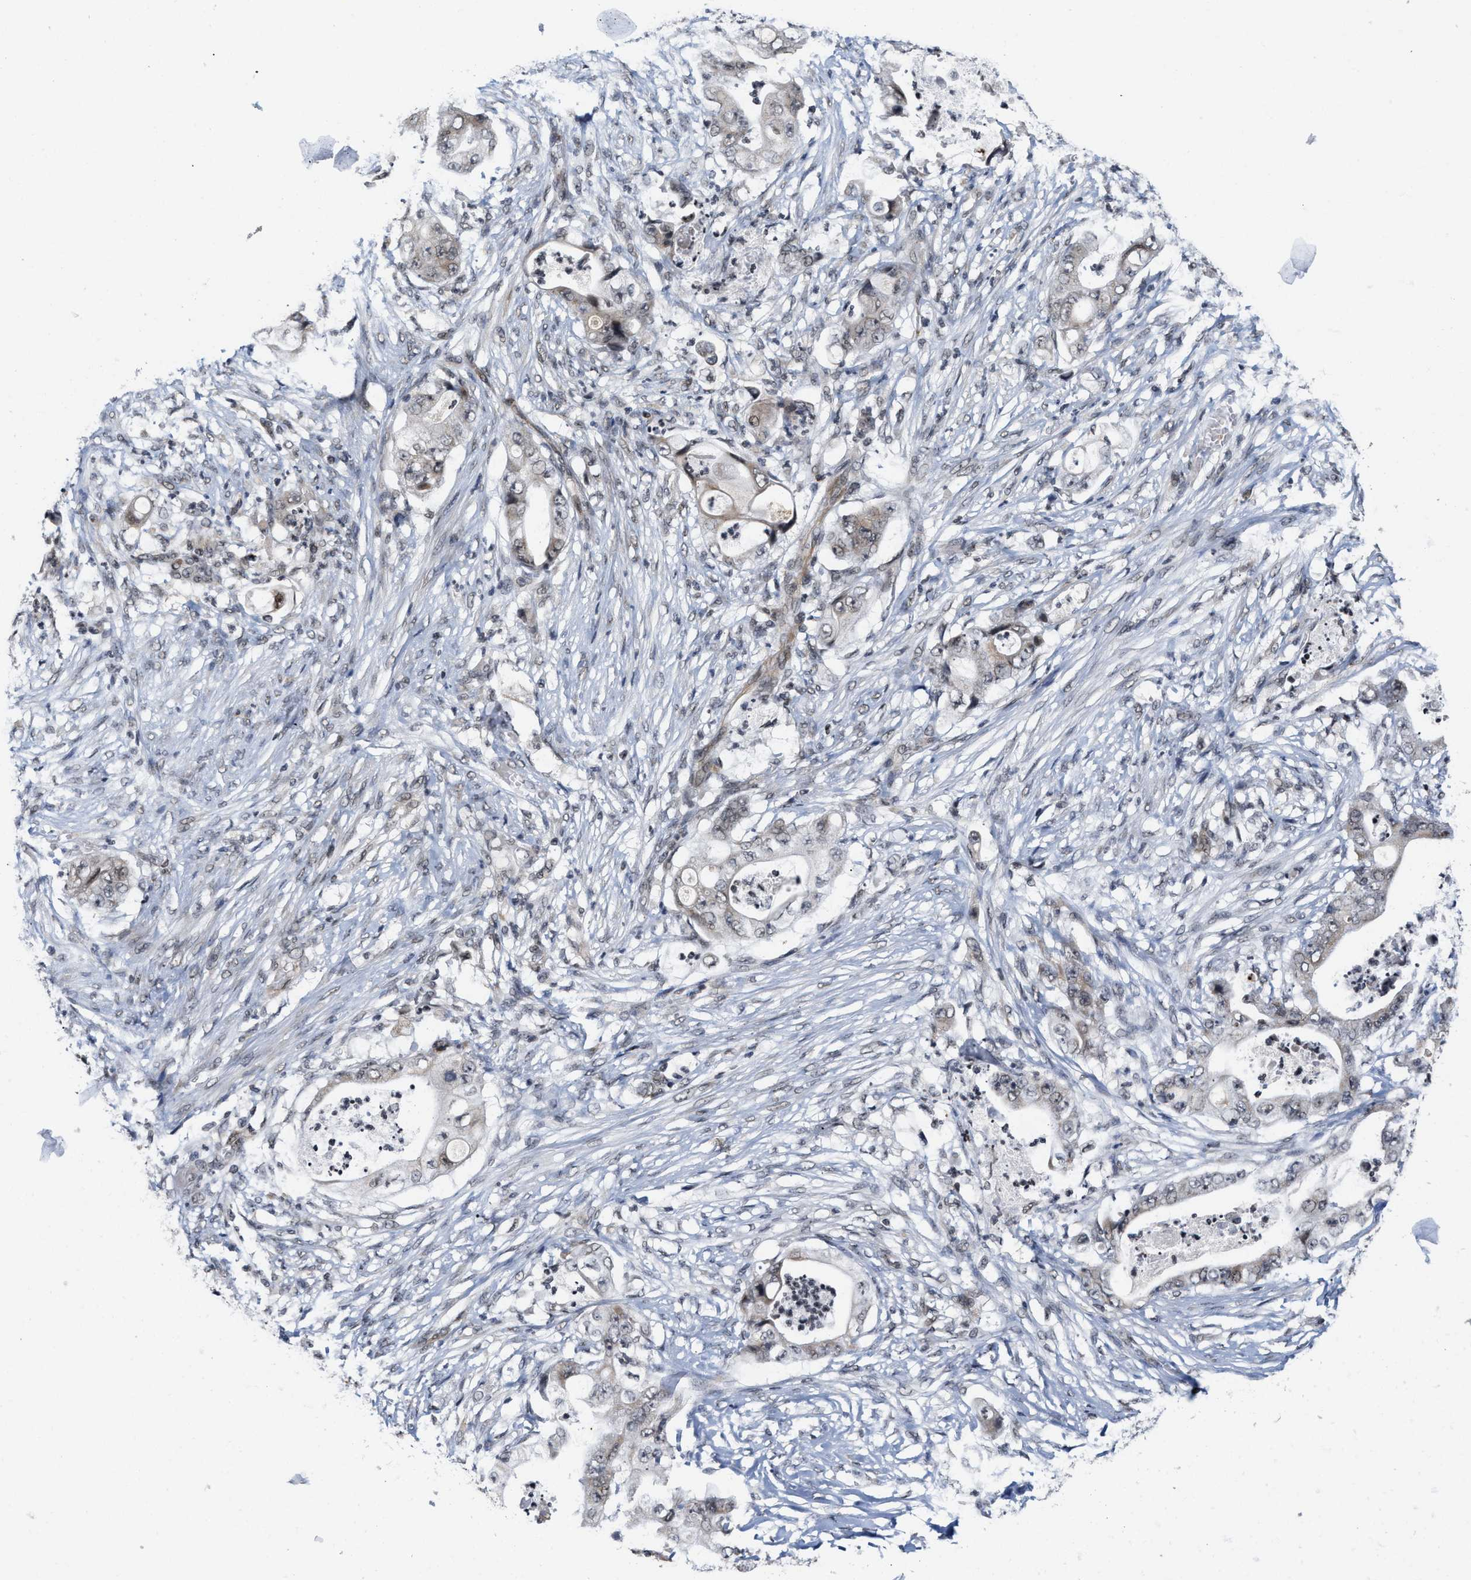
{"staining": {"intensity": "weak", "quantity": "<25%", "location": "nuclear"}, "tissue": "stomach cancer", "cell_type": "Tumor cells", "image_type": "cancer", "snomed": [{"axis": "morphology", "description": "Adenocarcinoma, NOS"}, {"axis": "topography", "description": "Stomach"}], "caption": "Tumor cells show no significant protein positivity in stomach adenocarcinoma.", "gene": "ANKRD6", "patient": {"sex": "female", "age": 73}}